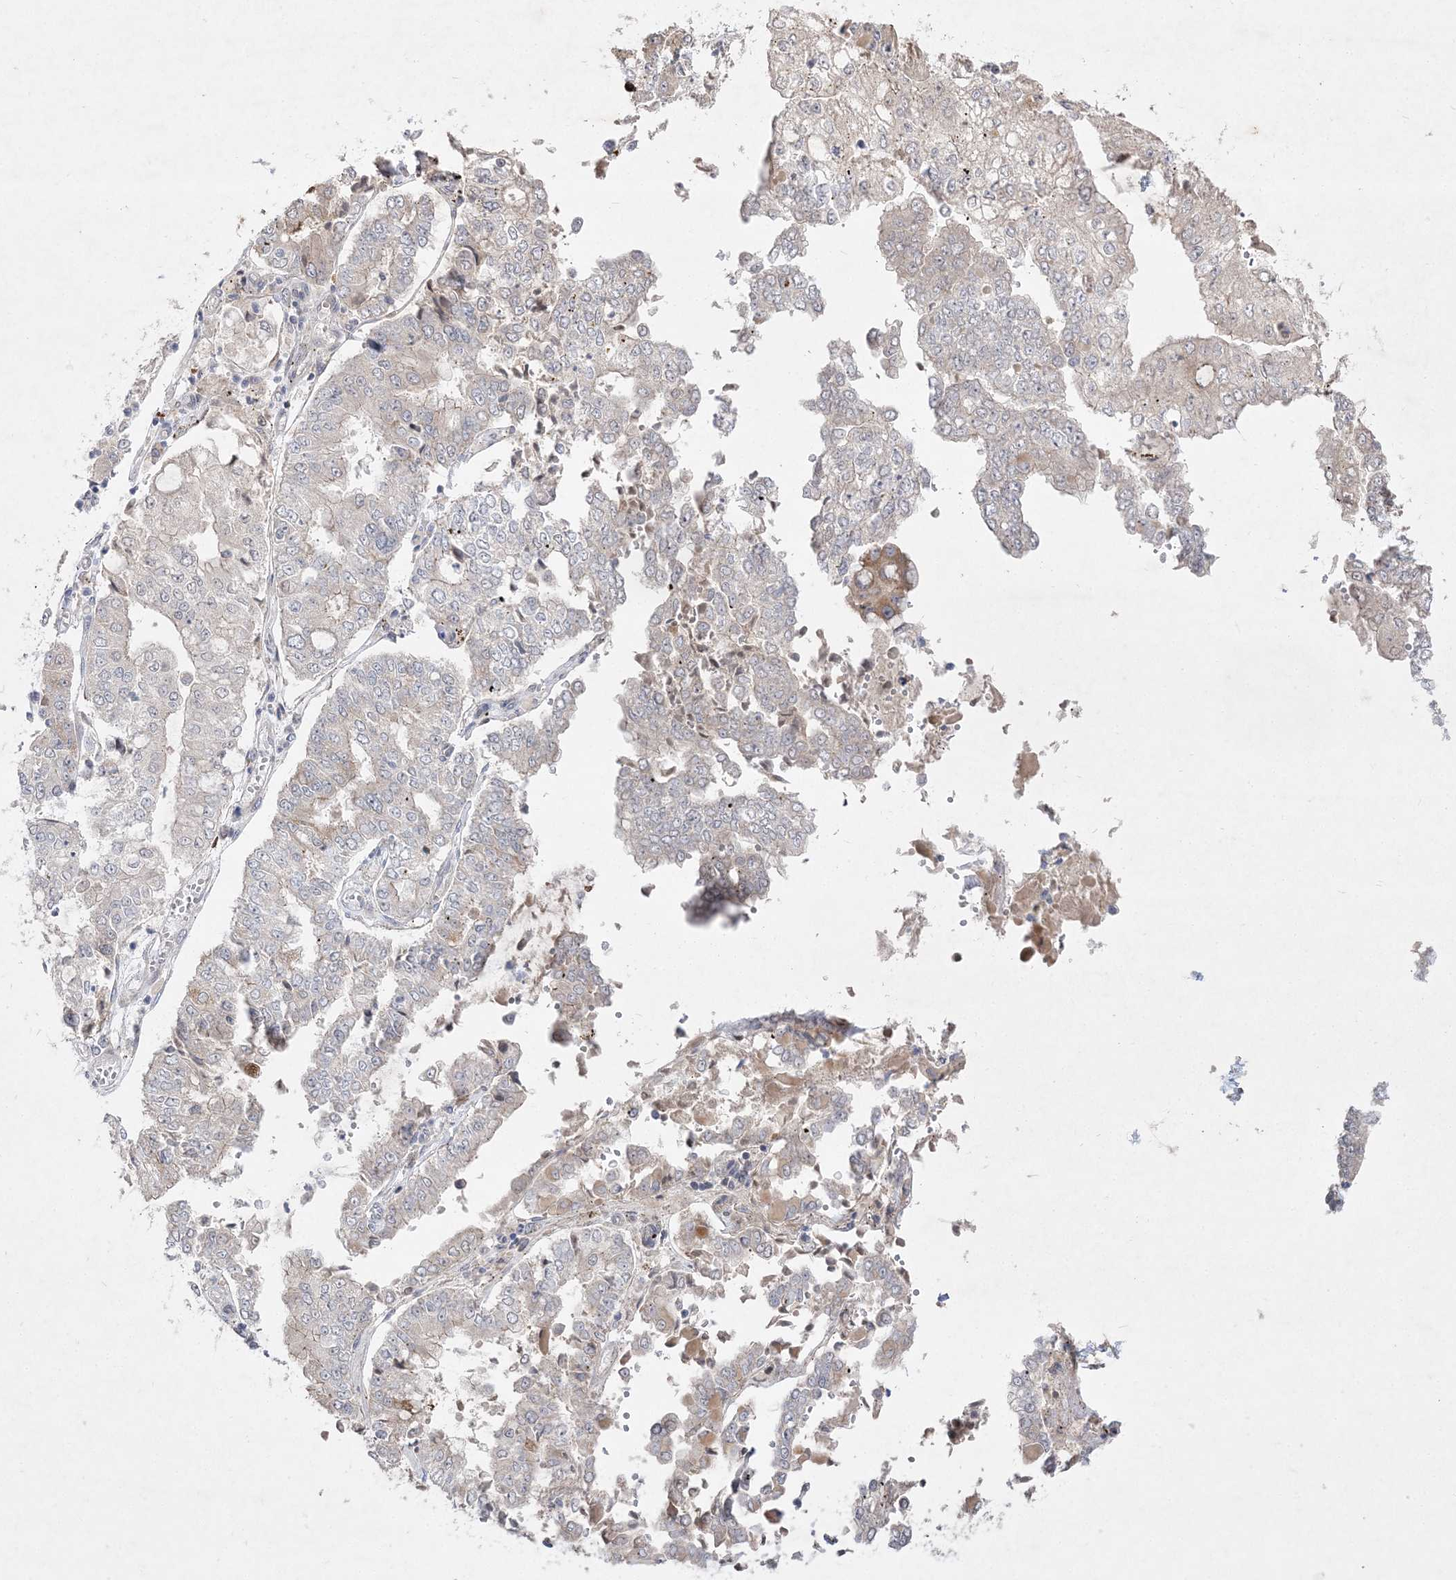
{"staining": {"intensity": "negative", "quantity": "none", "location": "none"}, "tissue": "stomach cancer", "cell_type": "Tumor cells", "image_type": "cancer", "snomed": [{"axis": "morphology", "description": "Adenocarcinoma, NOS"}, {"axis": "topography", "description": "Stomach"}], "caption": "Immunohistochemistry of stomach cancer demonstrates no positivity in tumor cells.", "gene": "CLNK", "patient": {"sex": "male", "age": 76}}